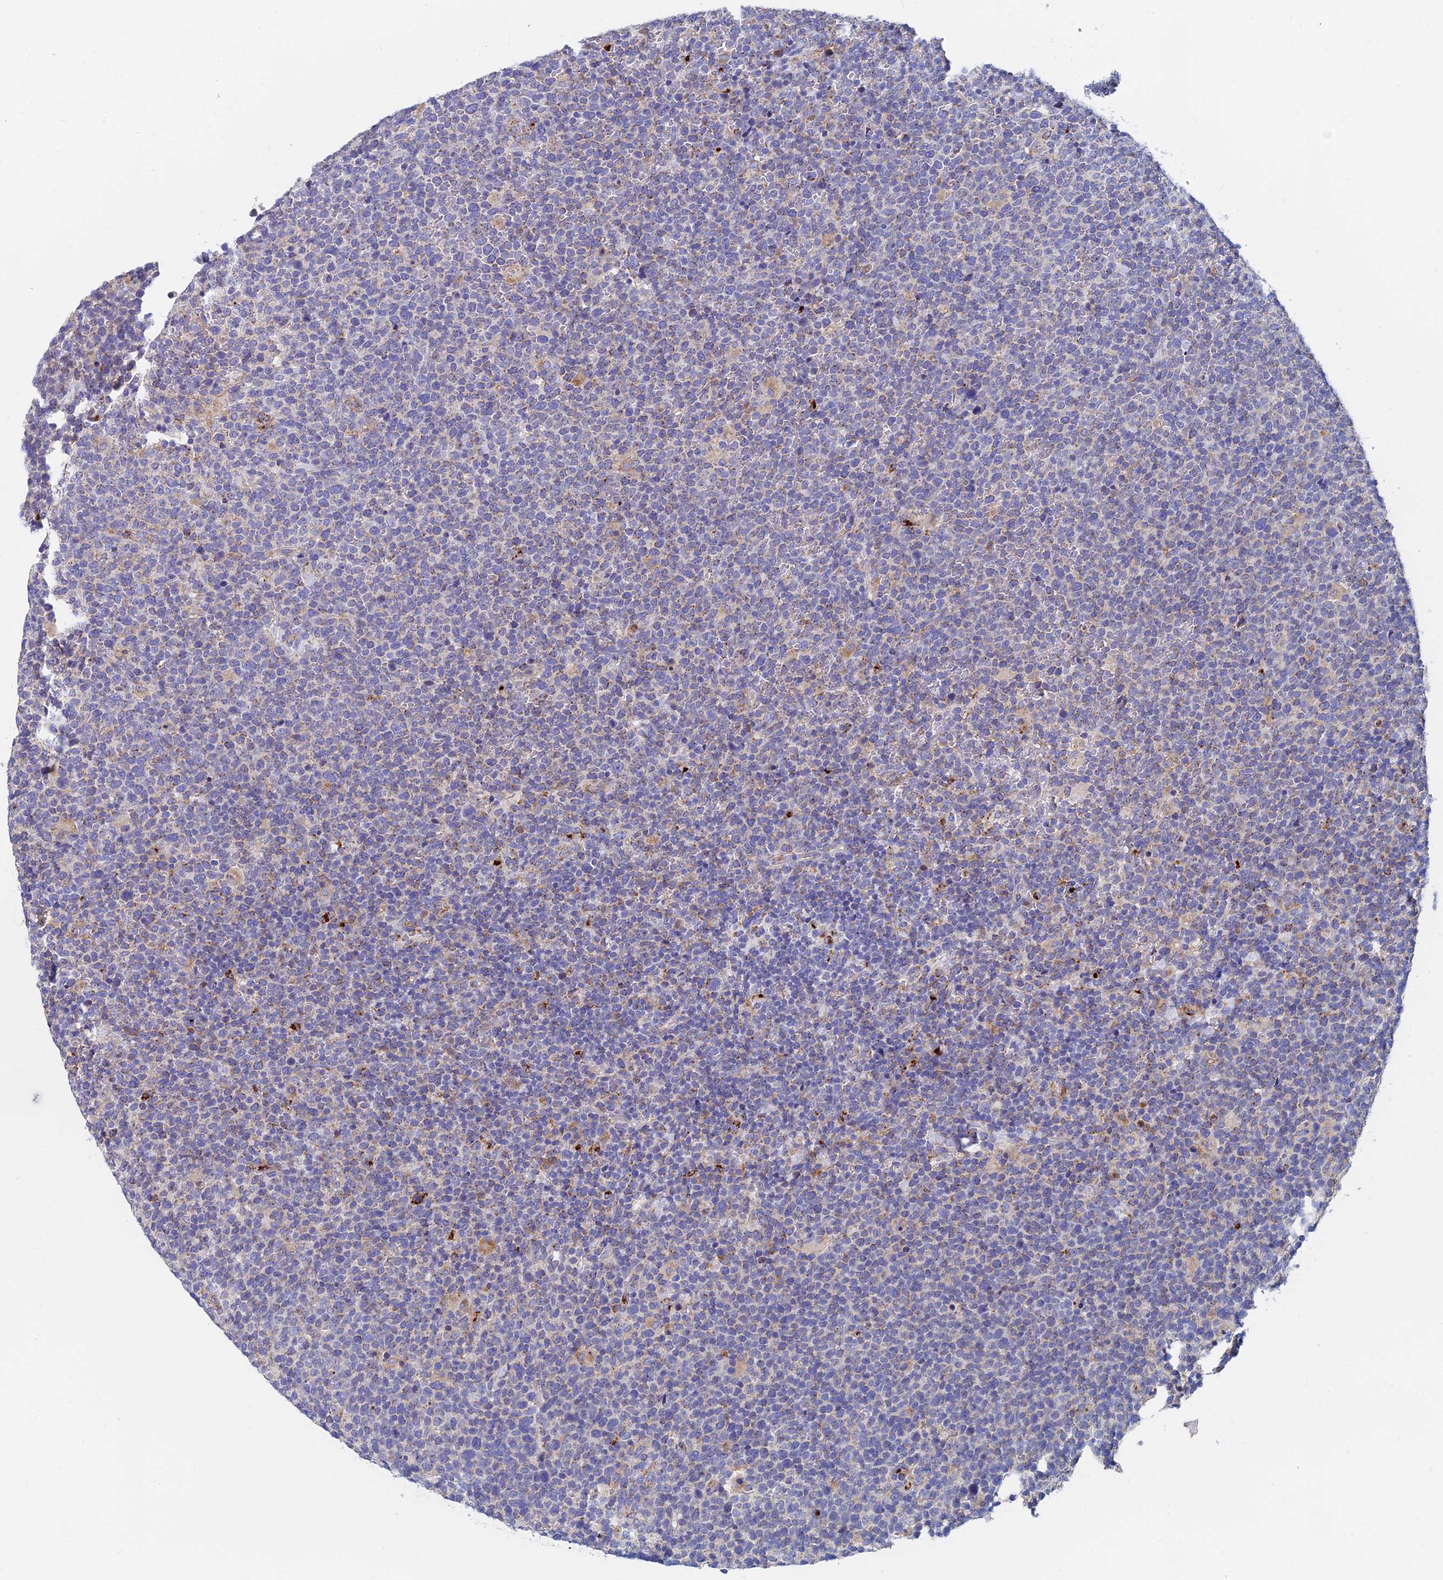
{"staining": {"intensity": "weak", "quantity": "<25%", "location": "cytoplasmic/membranous"}, "tissue": "lymphoma", "cell_type": "Tumor cells", "image_type": "cancer", "snomed": [{"axis": "morphology", "description": "Malignant lymphoma, non-Hodgkin's type, High grade"}, {"axis": "topography", "description": "Lymph node"}], "caption": "This is an IHC image of human high-grade malignant lymphoma, non-Hodgkin's type. There is no expression in tumor cells.", "gene": "SPNS1", "patient": {"sex": "male", "age": 61}}